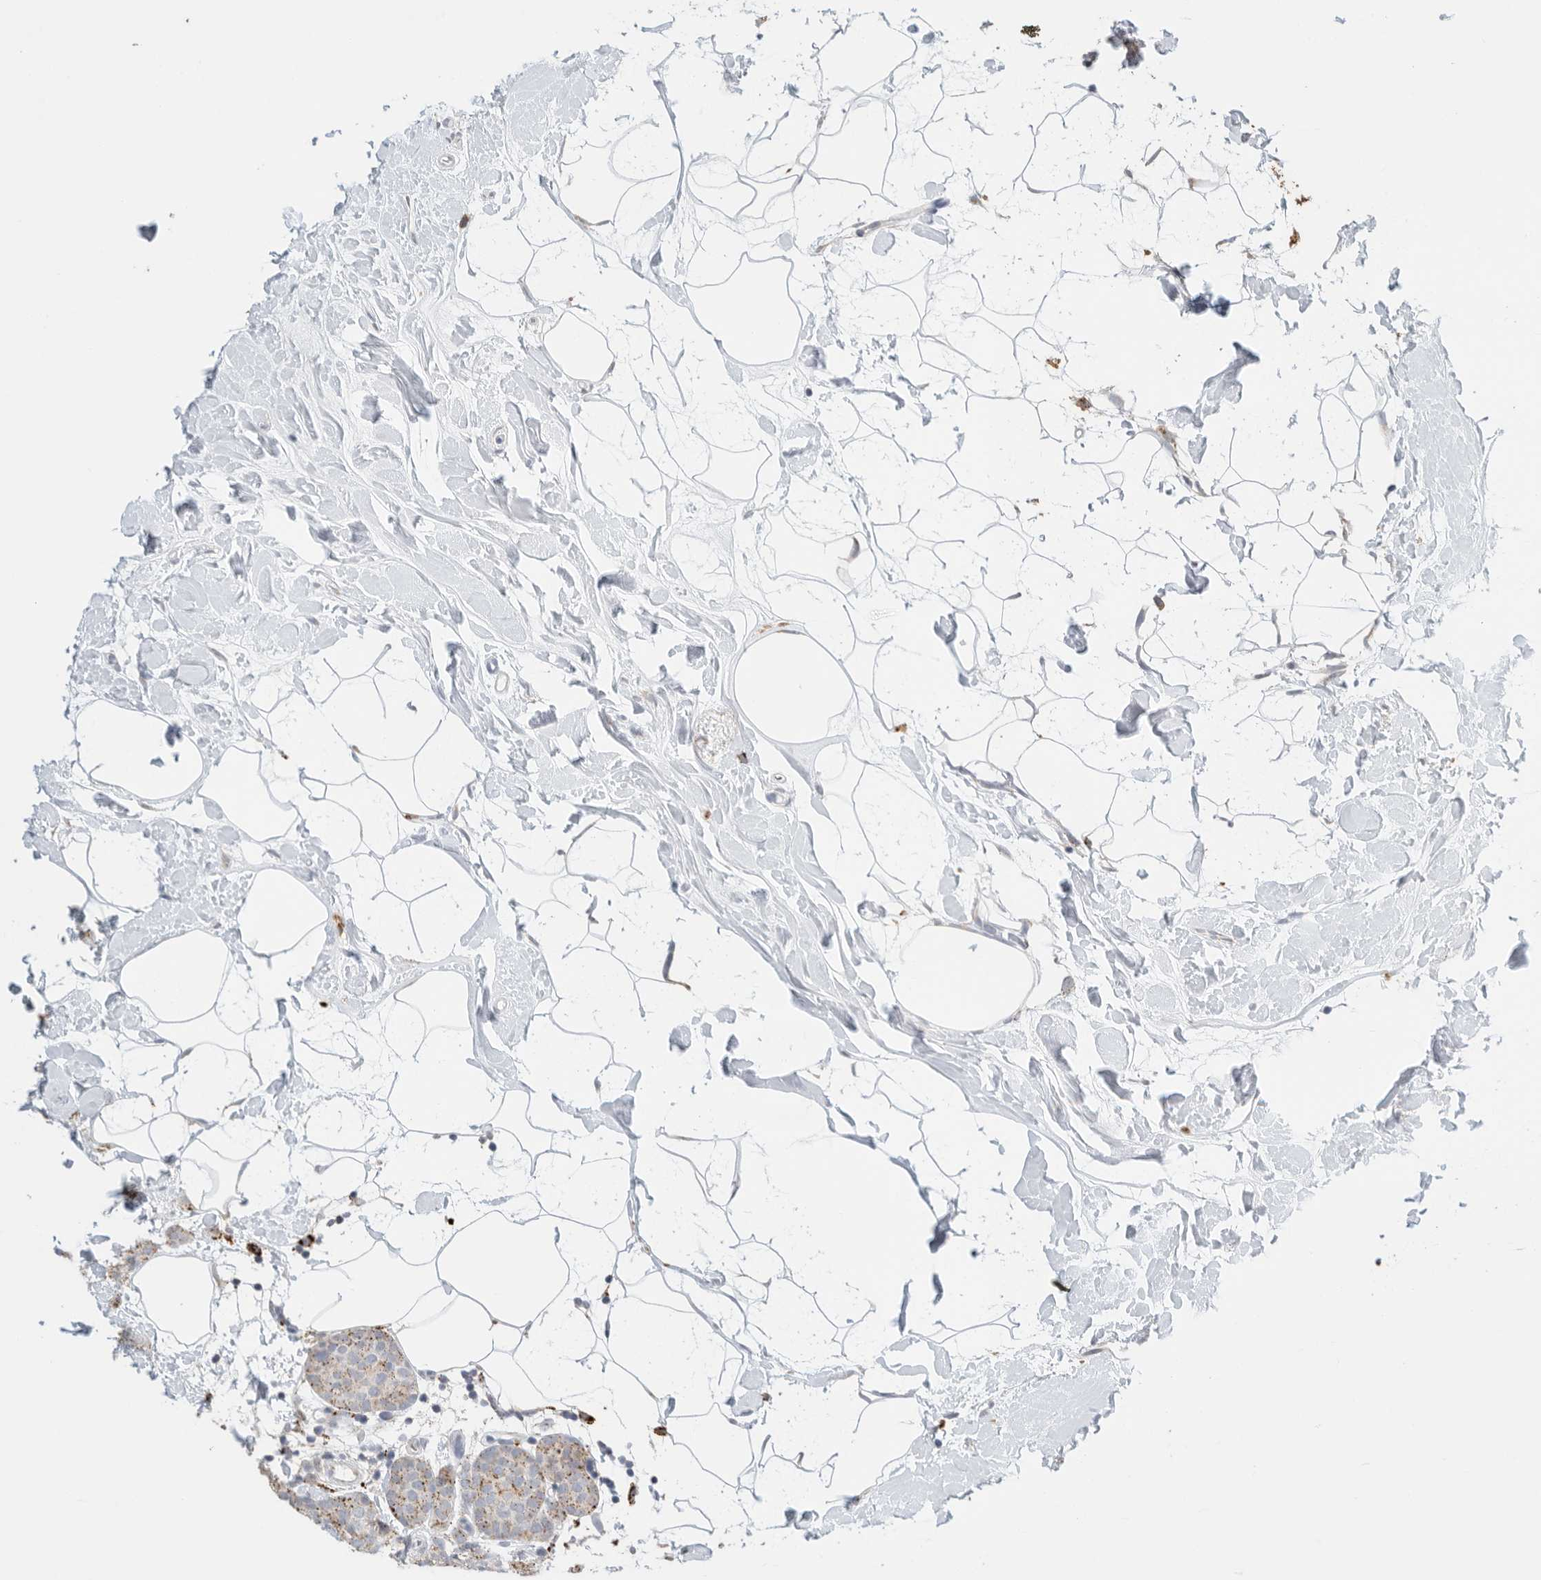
{"staining": {"intensity": "strong", "quantity": "25%-75%", "location": "cytoplasmic/membranous"}, "tissue": "breast cancer", "cell_type": "Tumor cells", "image_type": "cancer", "snomed": [{"axis": "morphology", "description": "Lobular carcinoma, in situ"}, {"axis": "morphology", "description": "Lobular carcinoma"}, {"axis": "topography", "description": "Breast"}], "caption": "Strong cytoplasmic/membranous expression for a protein is seen in approximately 25%-75% of tumor cells of breast cancer using immunohistochemistry (IHC).", "gene": "GGH", "patient": {"sex": "female", "age": 41}}